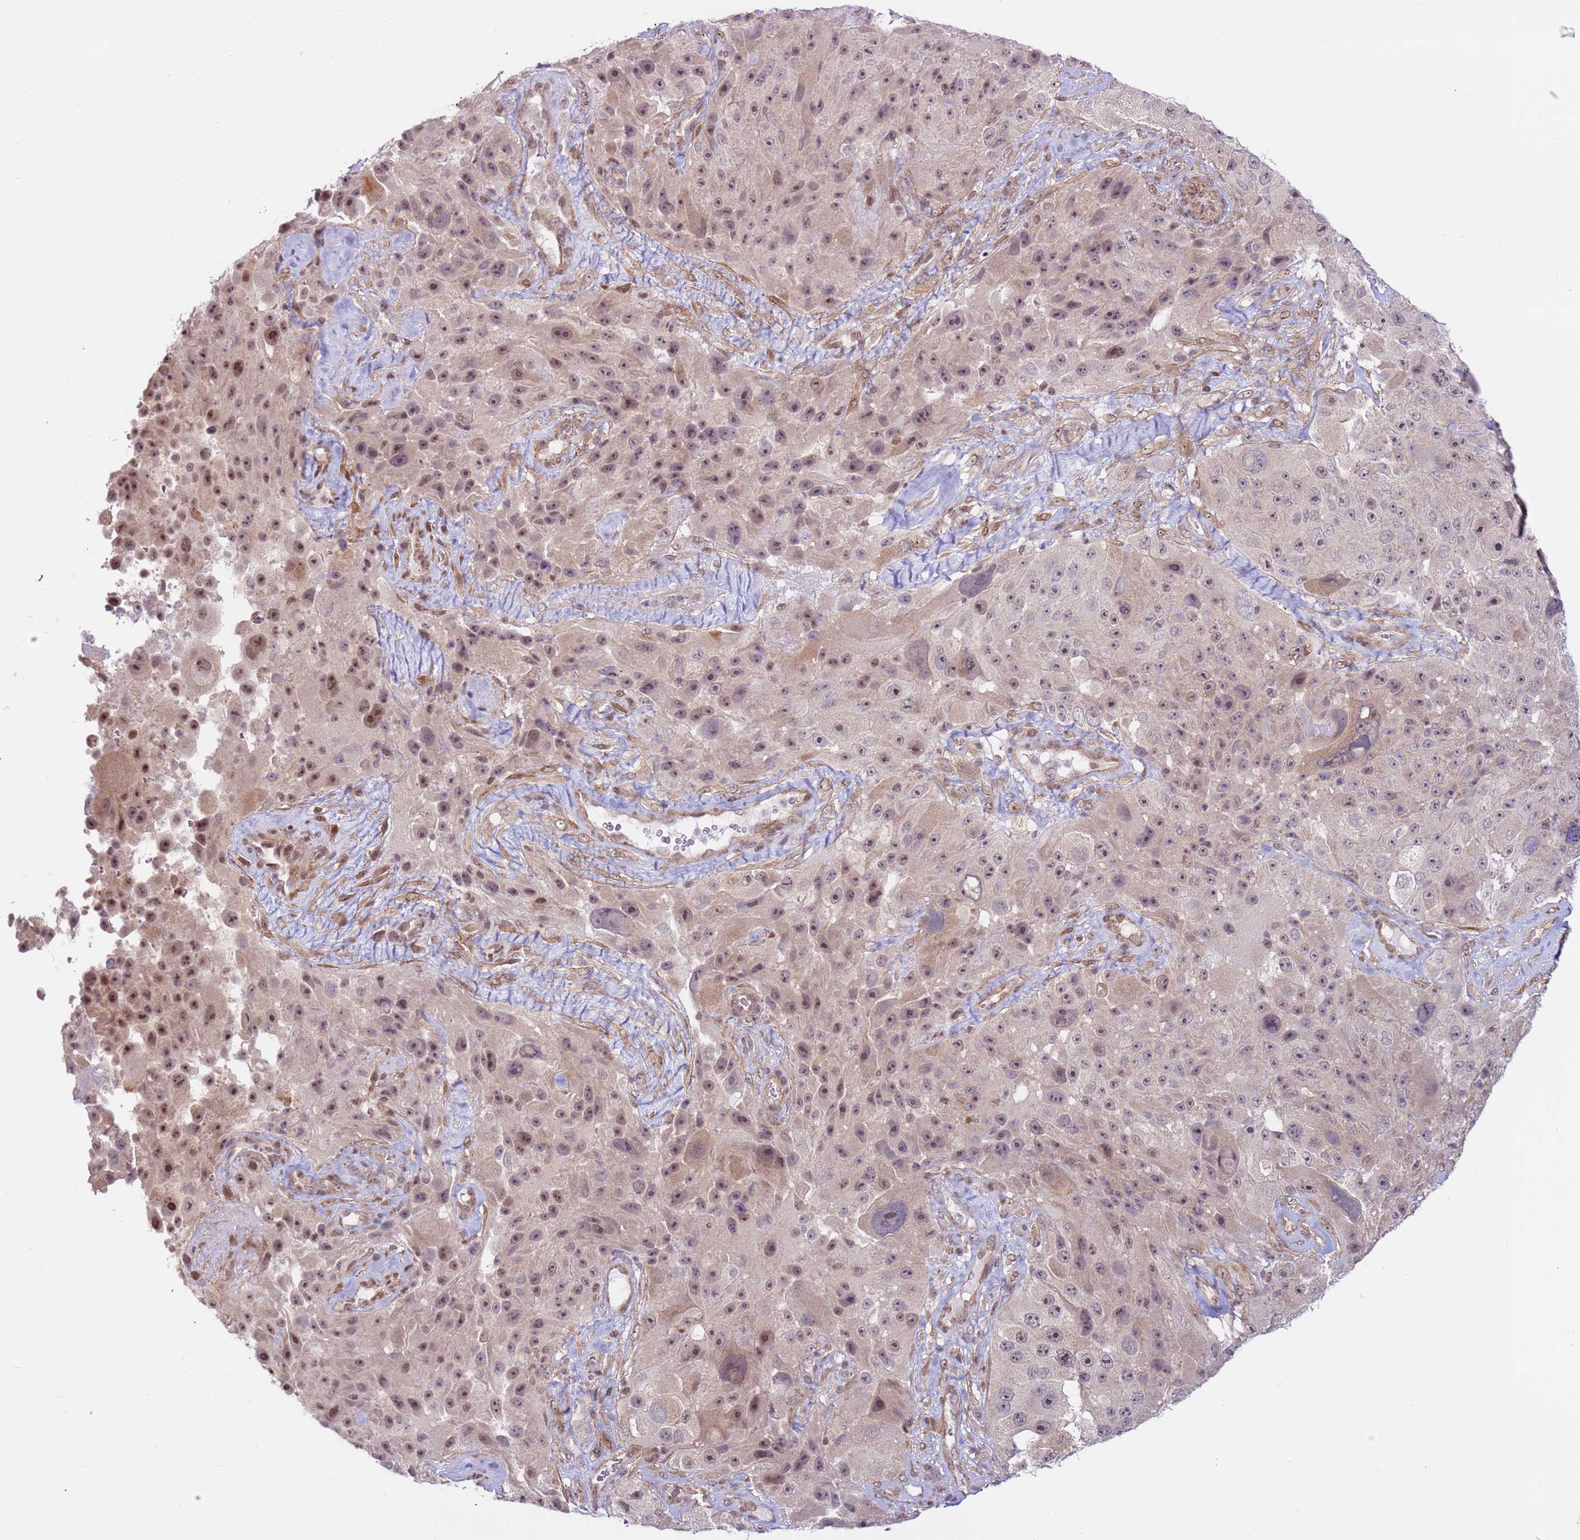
{"staining": {"intensity": "moderate", "quantity": ">75%", "location": "nuclear"}, "tissue": "melanoma", "cell_type": "Tumor cells", "image_type": "cancer", "snomed": [{"axis": "morphology", "description": "Malignant melanoma, Metastatic site"}, {"axis": "topography", "description": "Lymph node"}], "caption": "IHC staining of malignant melanoma (metastatic site), which shows medium levels of moderate nuclear staining in about >75% of tumor cells indicating moderate nuclear protein positivity. The staining was performed using DAB (brown) for protein detection and nuclei were counterstained in hematoxylin (blue).", "gene": "DCAF4", "patient": {"sex": "male", "age": 62}}